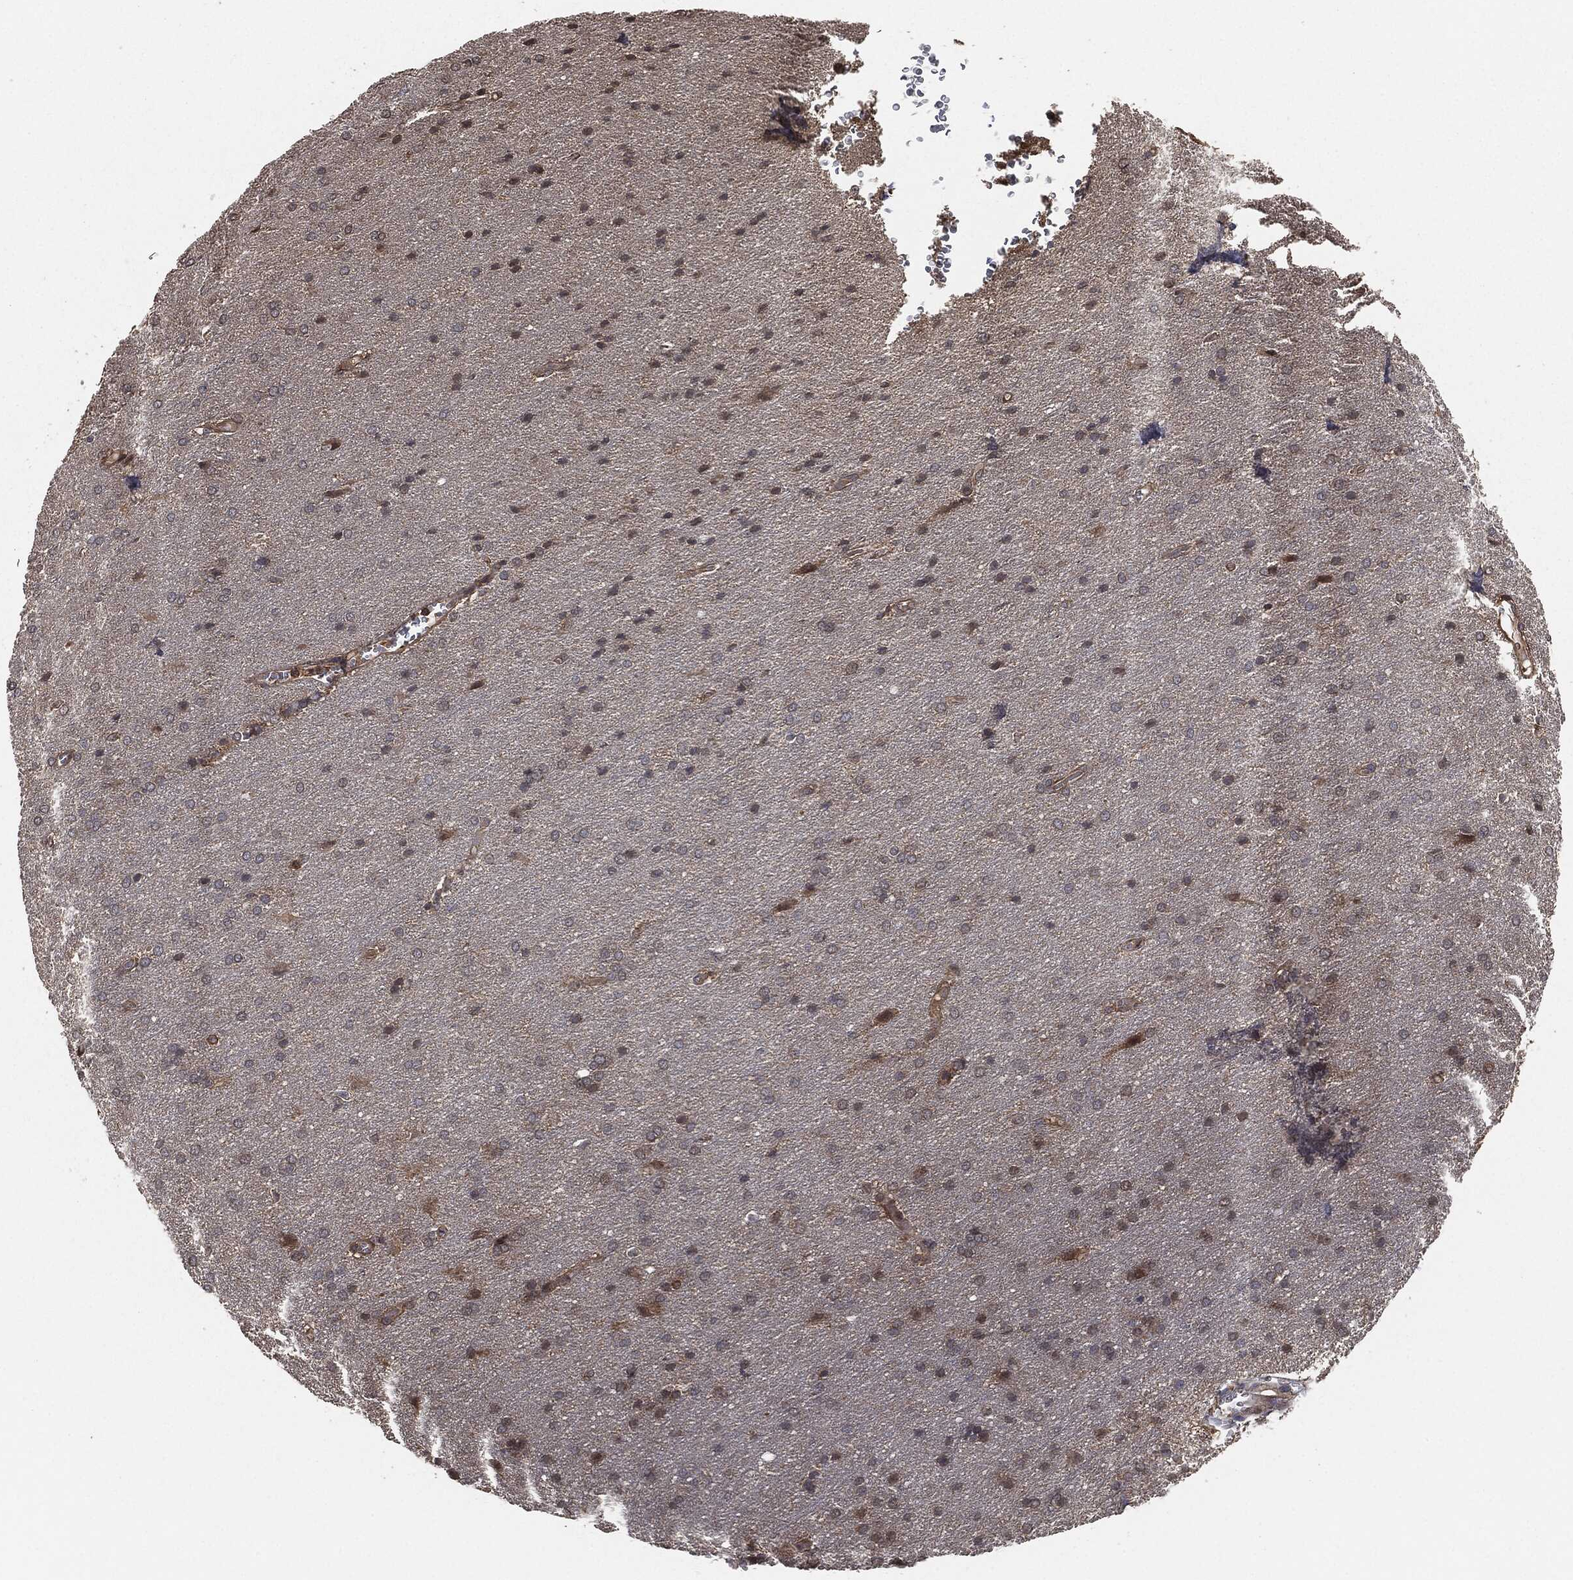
{"staining": {"intensity": "weak", "quantity": "<25%", "location": "cytoplasmic/membranous"}, "tissue": "glioma", "cell_type": "Tumor cells", "image_type": "cancer", "snomed": [{"axis": "morphology", "description": "Glioma, malignant, Low grade"}, {"axis": "topography", "description": "Brain"}], "caption": "High magnification brightfield microscopy of glioma stained with DAB (brown) and counterstained with hematoxylin (blue): tumor cells show no significant positivity. Brightfield microscopy of immunohistochemistry stained with DAB (3,3'-diaminobenzidine) (brown) and hematoxylin (blue), captured at high magnification.", "gene": "ERBIN", "patient": {"sex": "female", "age": 32}}